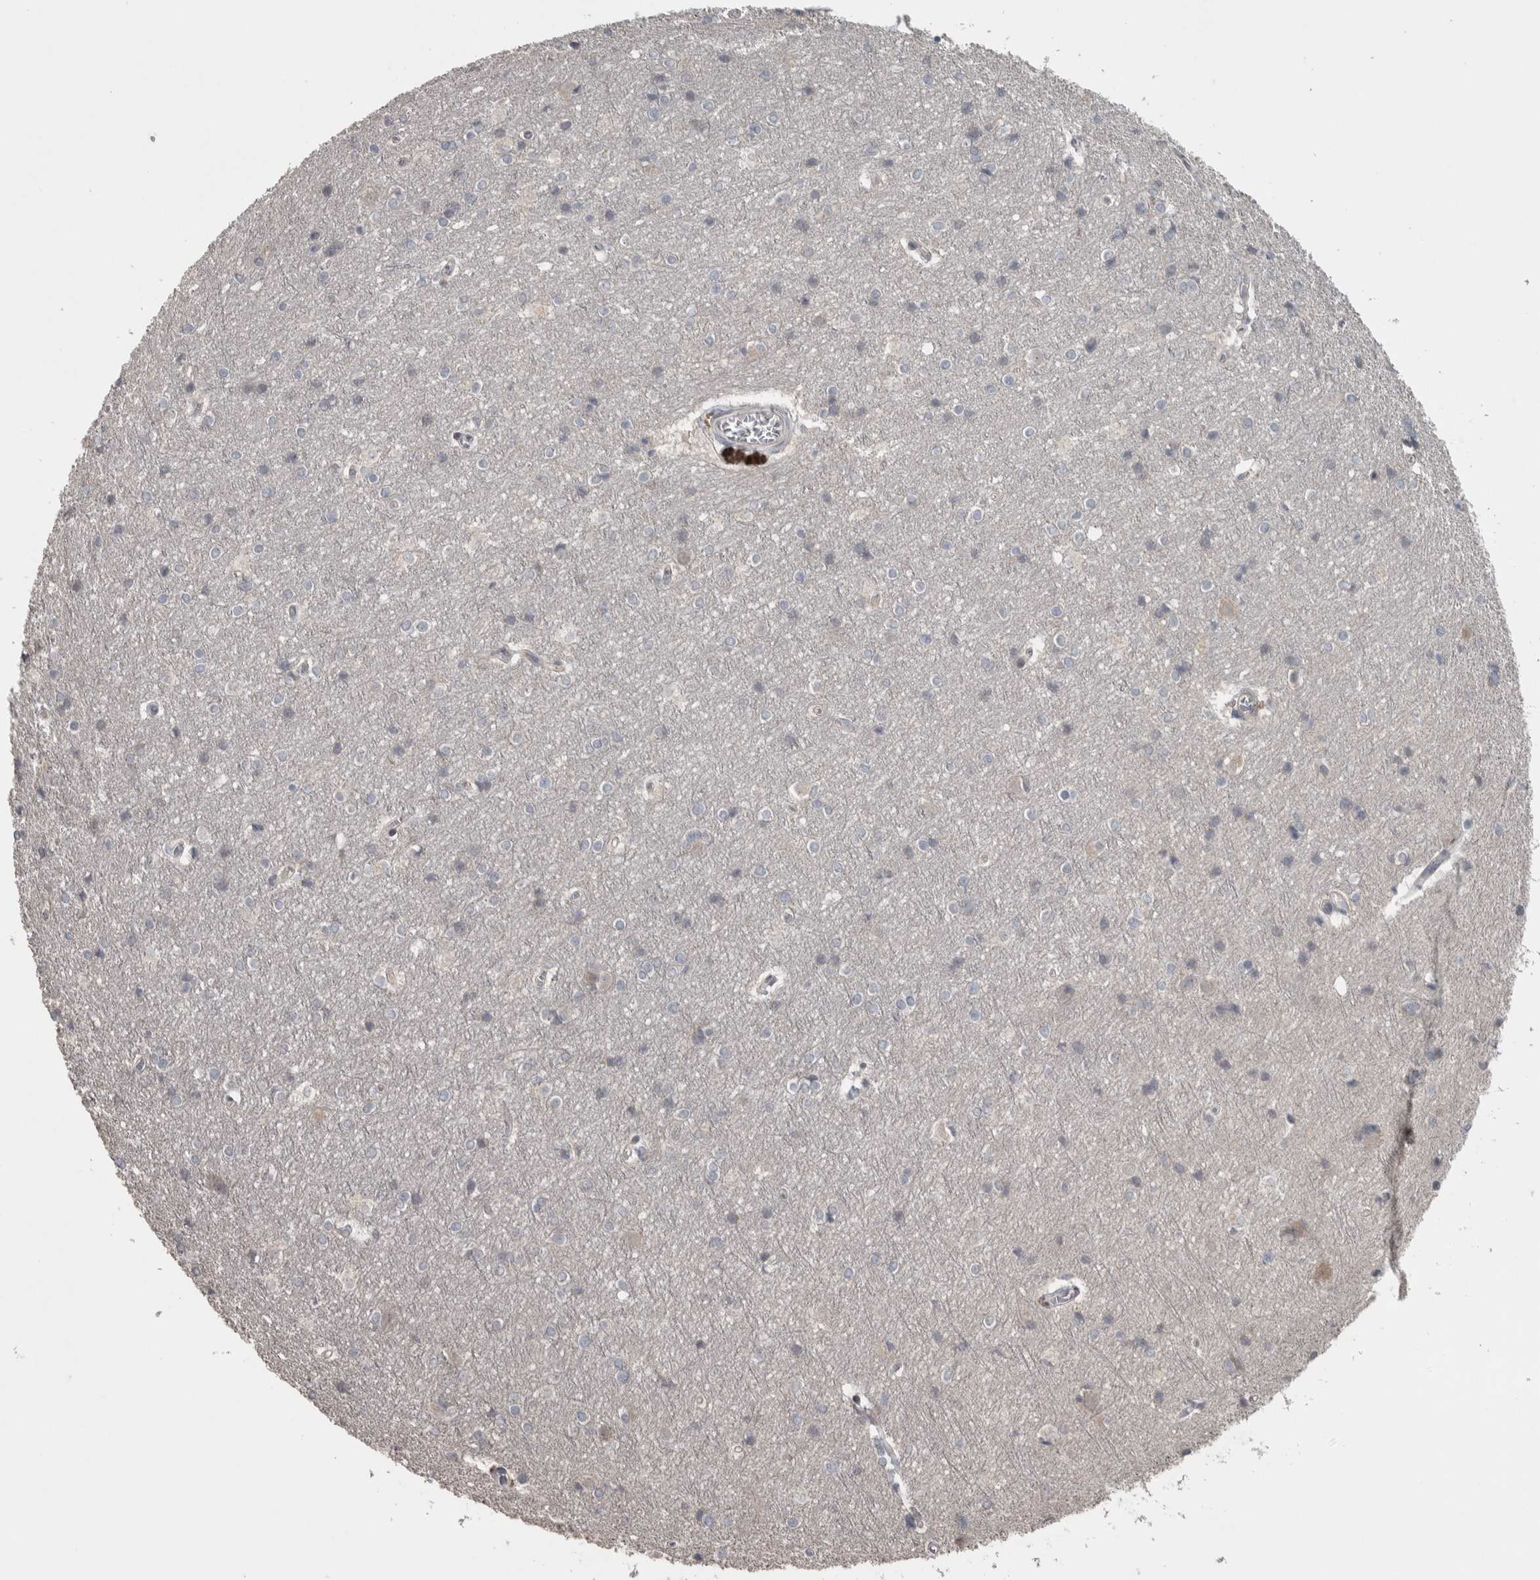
{"staining": {"intensity": "negative", "quantity": "none", "location": "none"}, "tissue": "cerebral cortex", "cell_type": "Endothelial cells", "image_type": "normal", "snomed": [{"axis": "morphology", "description": "Normal tissue, NOS"}, {"axis": "topography", "description": "Cerebral cortex"}], "caption": "Immunohistochemistry histopathology image of normal cerebral cortex stained for a protein (brown), which reveals no expression in endothelial cells.", "gene": "SRP68", "patient": {"sex": "male", "age": 54}}